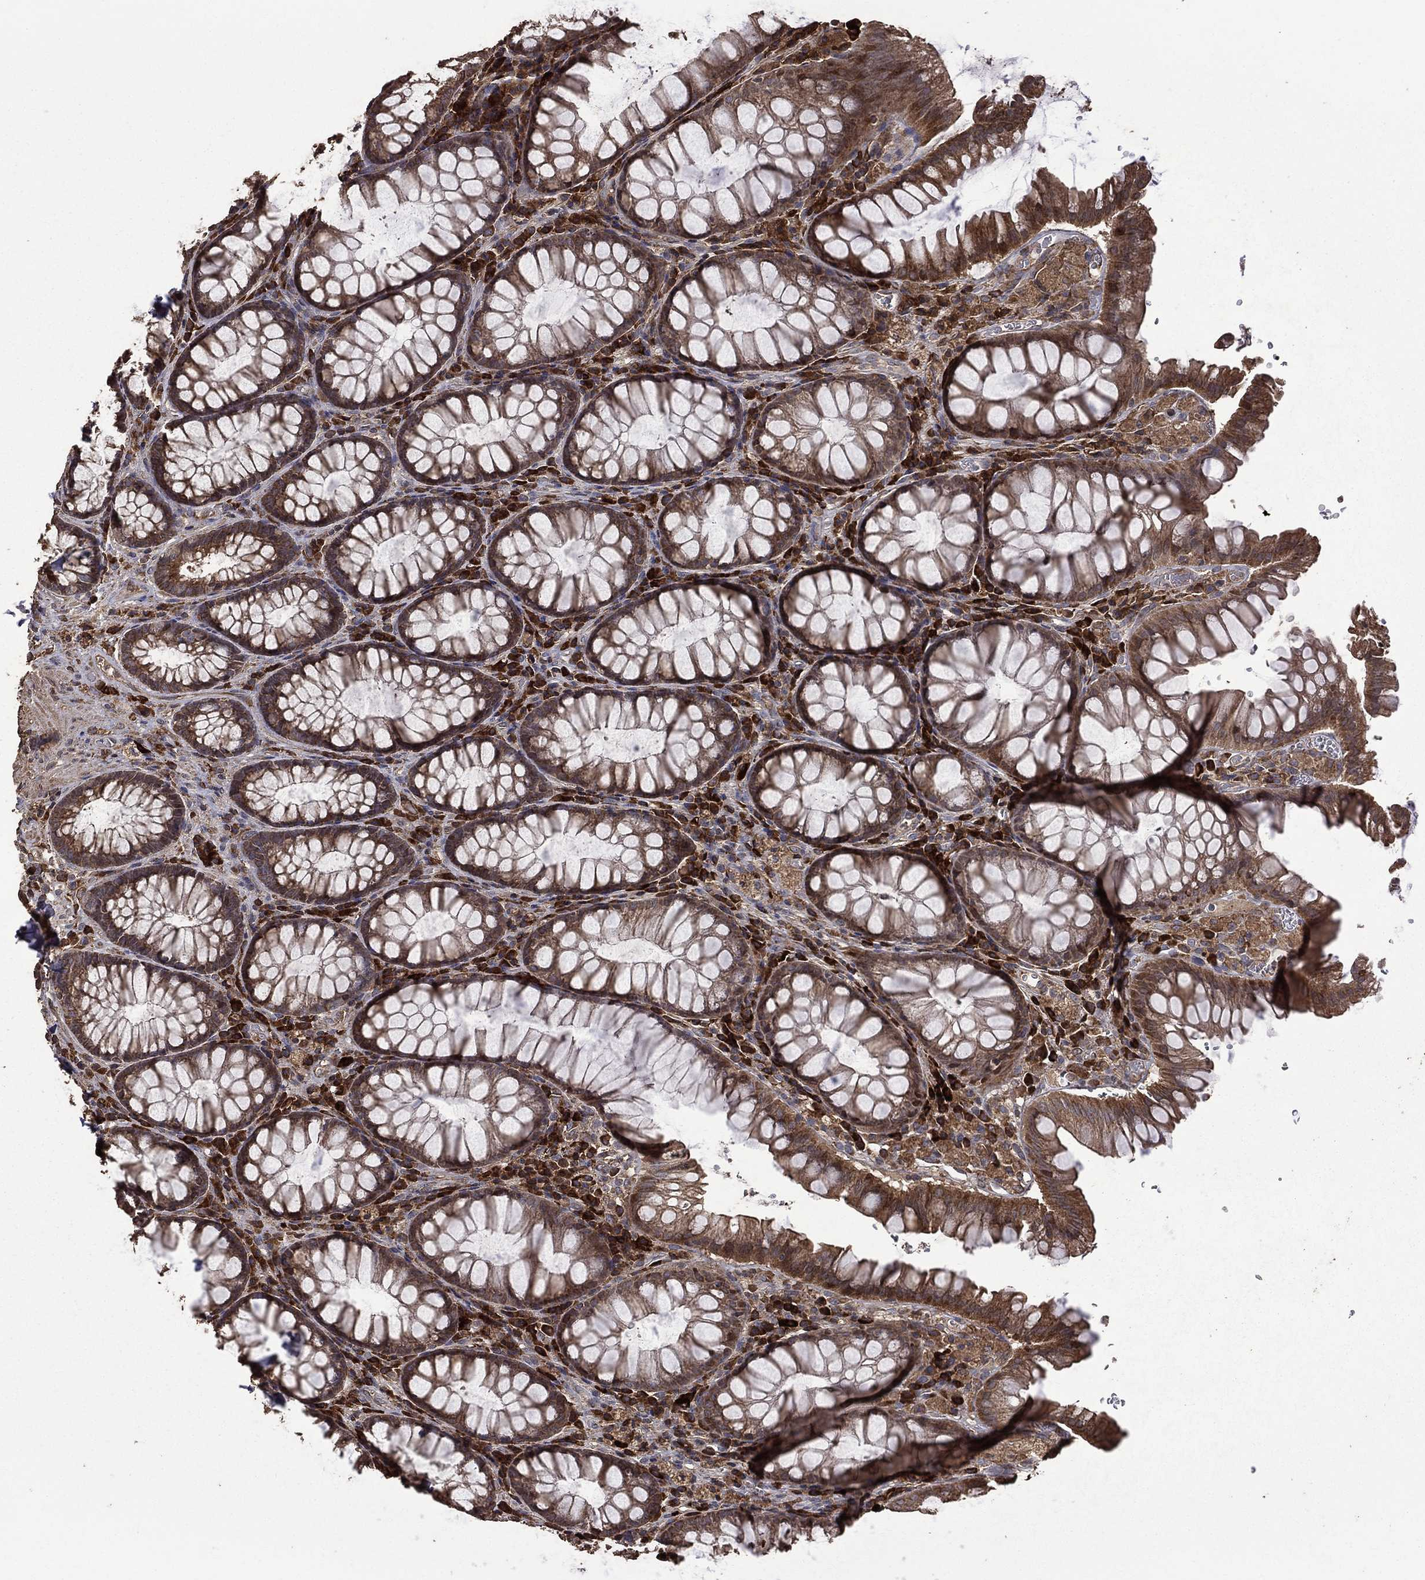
{"staining": {"intensity": "strong", "quantity": ">75%", "location": "cytoplasmic/membranous"}, "tissue": "rectum", "cell_type": "Glandular cells", "image_type": "normal", "snomed": [{"axis": "morphology", "description": "Normal tissue, NOS"}, {"axis": "topography", "description": "Rectum"}], "caption": "This is an image of IHC staining of normal rectum, which shows strong expression in the cytoplasmic/membranous of glandular cells.", "gene": "METTL27", "patient": {"sex": "female", "age": 68}}